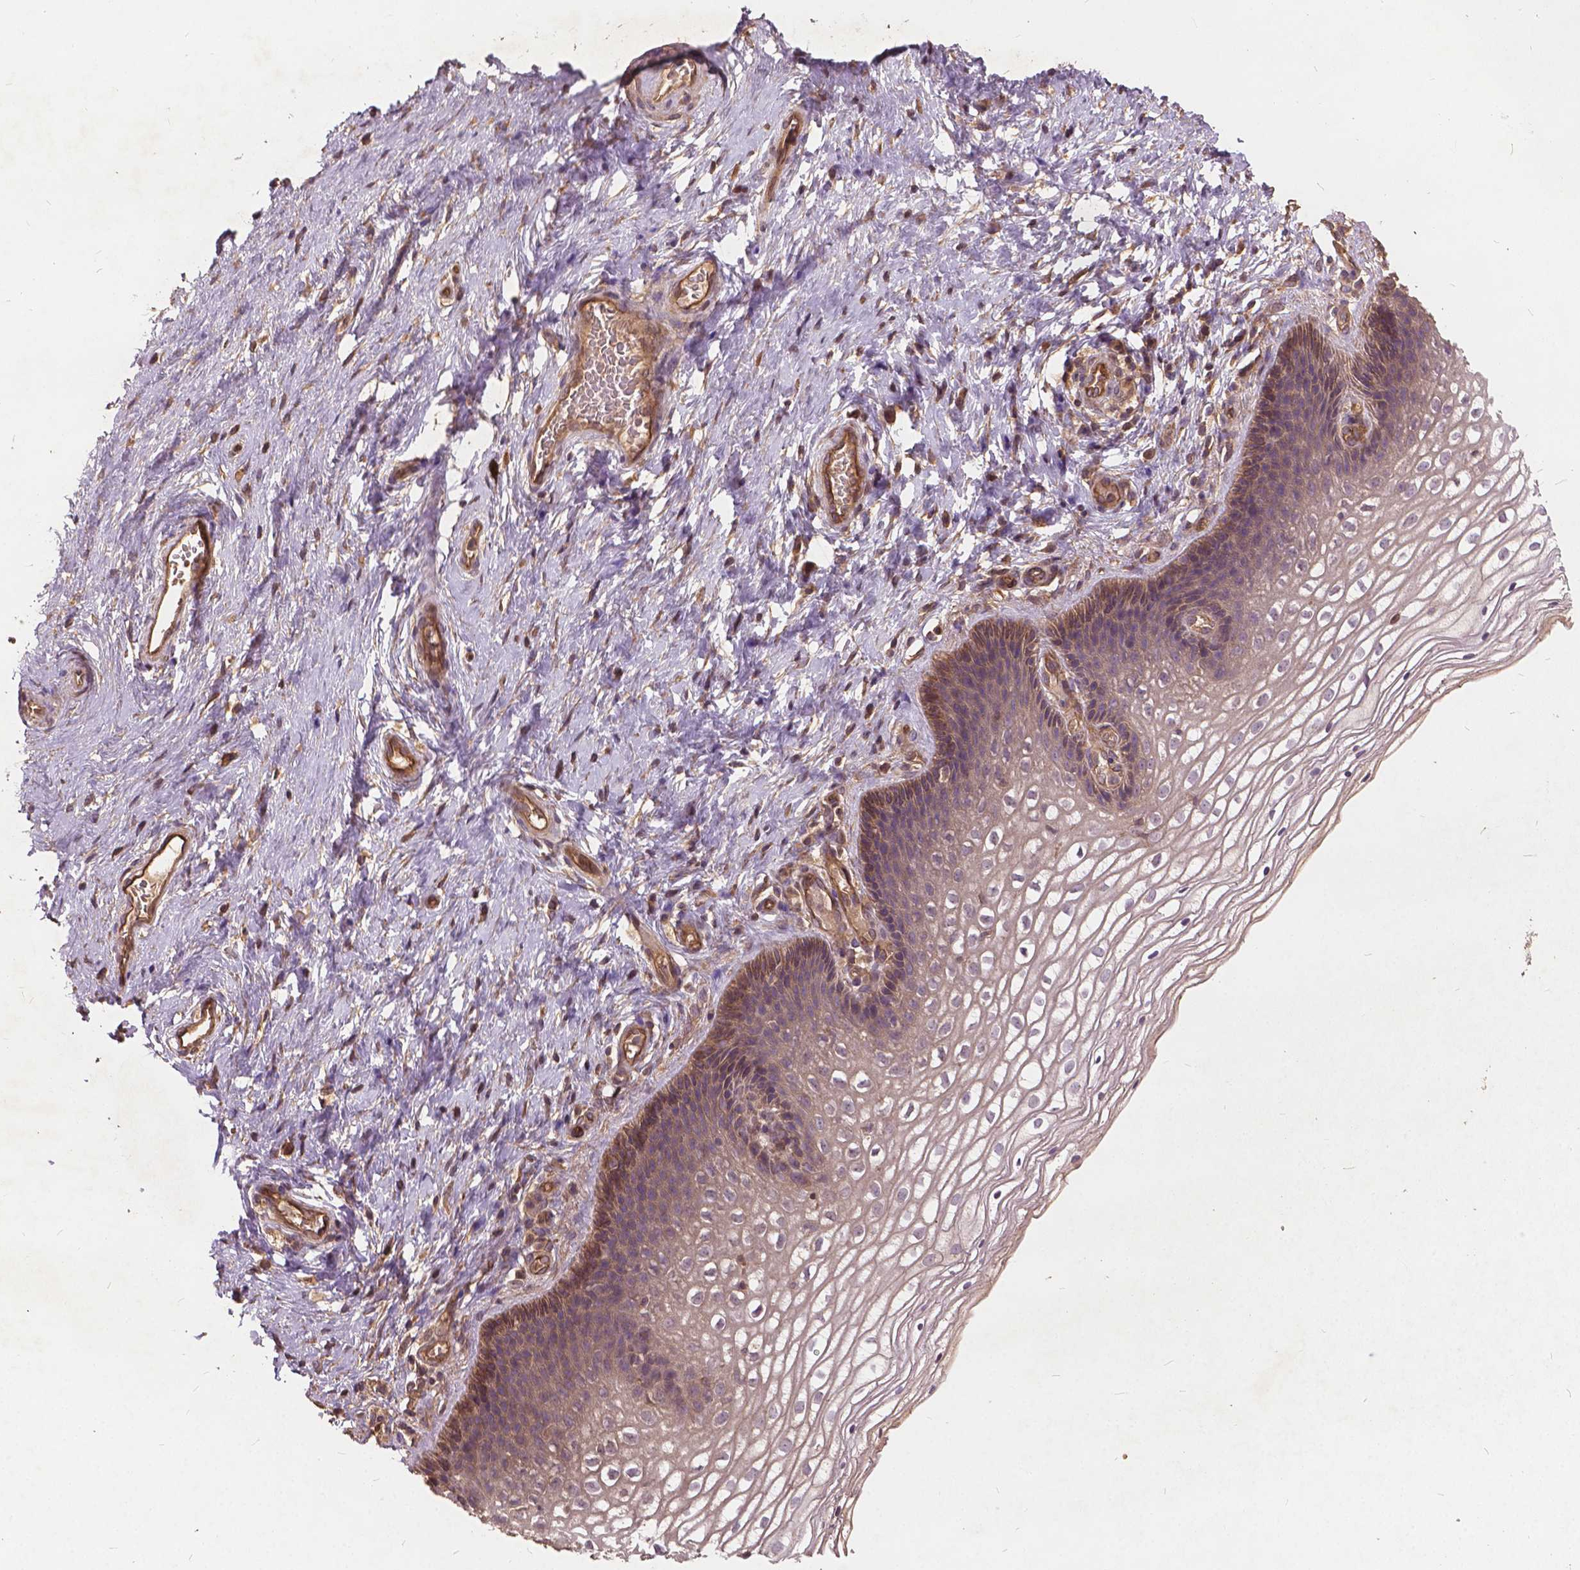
{"staining": {"intensity": "moderate", "quantity": ">75%", "location": "cytoplasmic/membranous,nuclear"}, "tissue": "cervix", "cell_type": "Glandular cells", "image_type": "normal", "snomed": [{"axis": "morphology", "description": "Normal tissue, NOS"}, {"axis": "topography", "description": "Cervix"}], "caption": "Moderate cytoplasmic/membranous,nuclear expression for a protein is seen in about >75% of glandular cells of unremarkable cervix using immunohistochemistry (IHC).", "gene": "UBXN2A", "patient": {"sex": "female", "age": 34}}